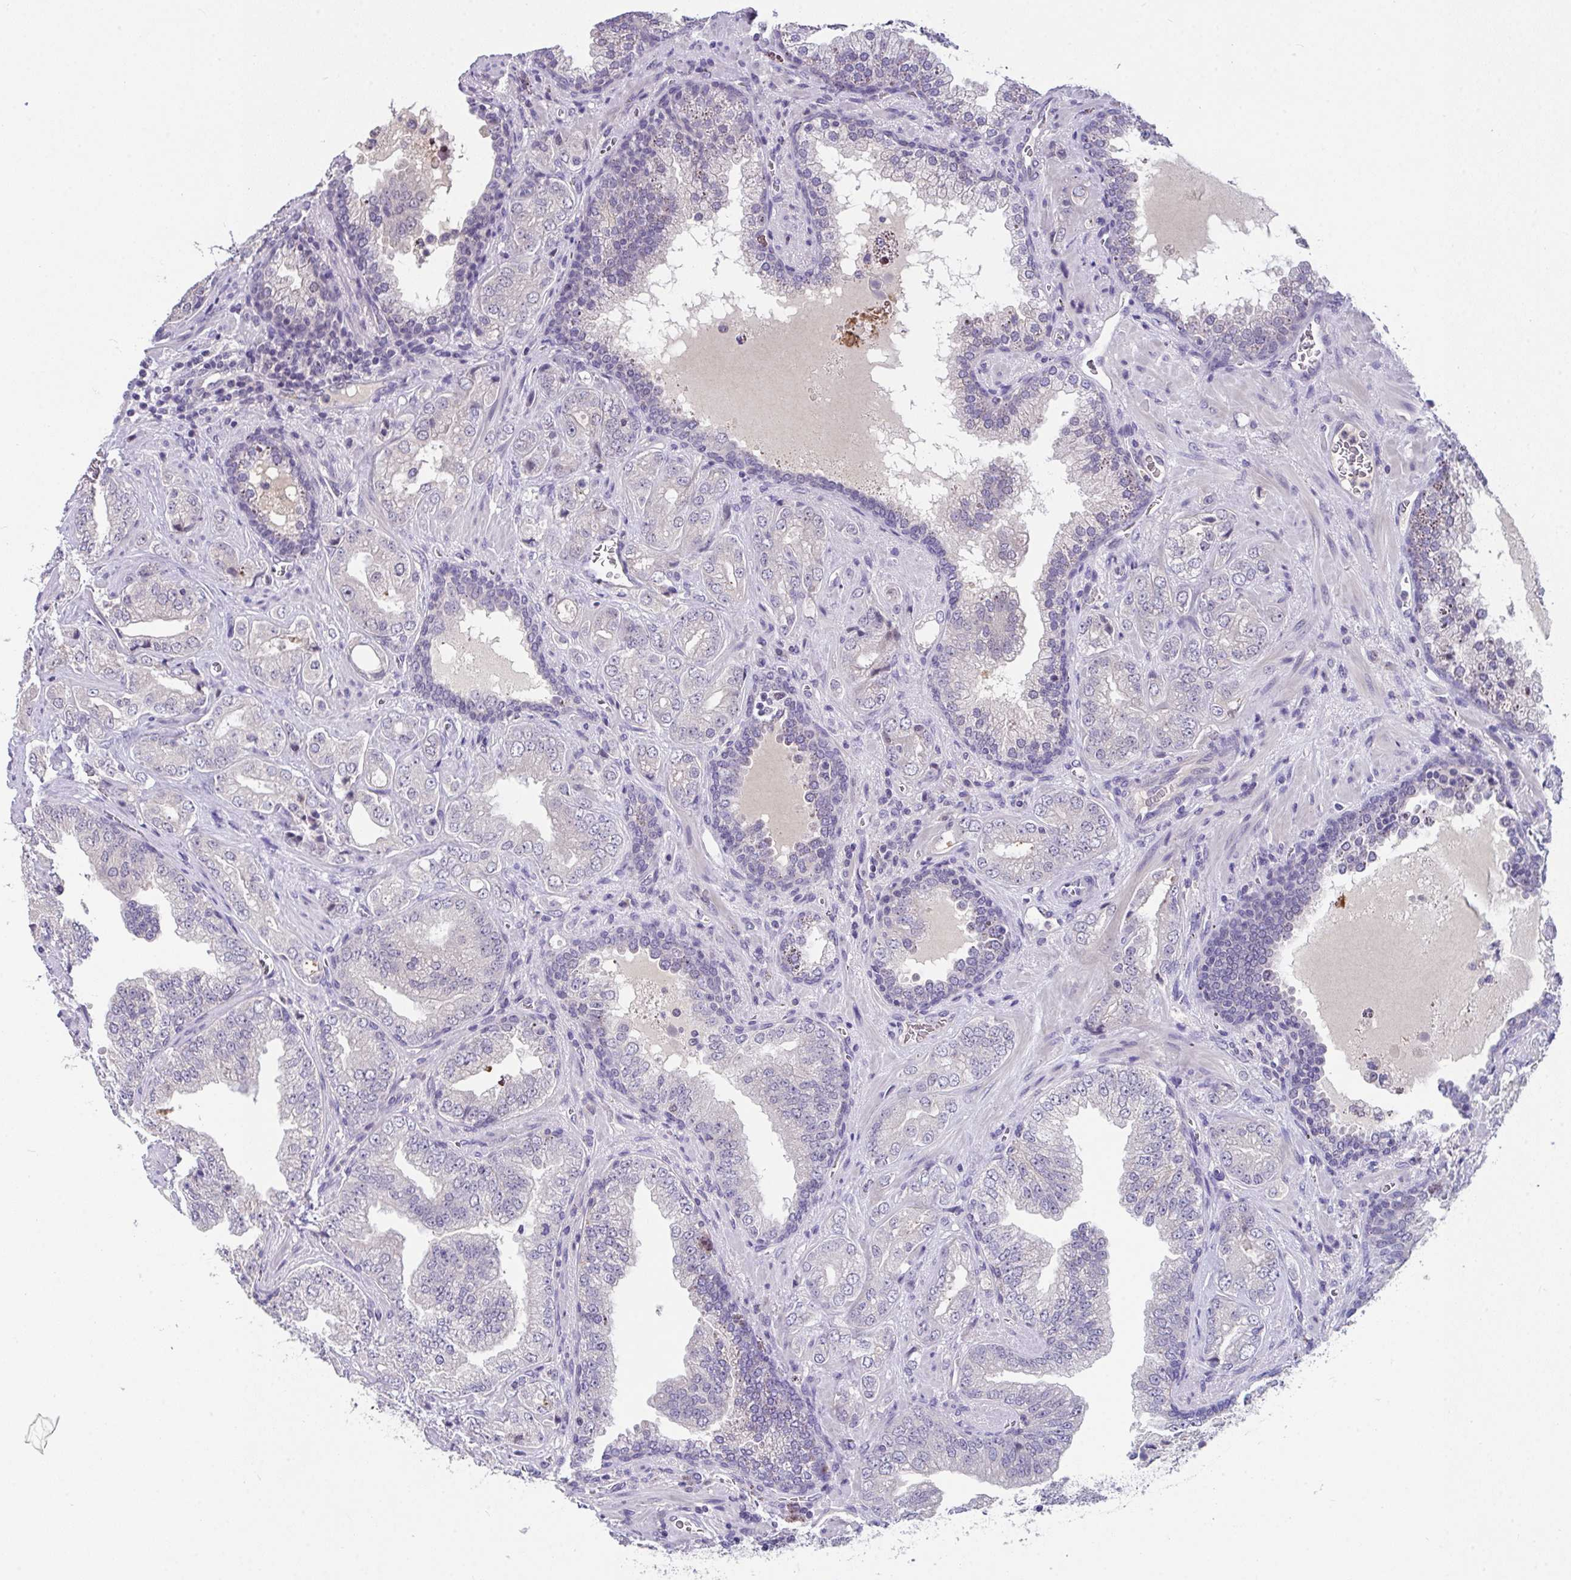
{"staining": {"intensity": "negative", "quantity": "none", "location": "none"}, "tissue": "prostate cancer", "cell_type": "Tumor cells", "image_type": "cancer", "snomed": [{"axis": "morphology", "description": "Adenocarcinoma, High grade"}, {"axis": "topography", "description": "Prostate"}], "caption": "Prostate high-grade adenocarcinoma was stained to show a protein in brown. There is no significant staining in tumor cells. (DAB IHC, high magnification).", "gene": "GLTPD2", "patient": {"sex": "male", "age": 67}}